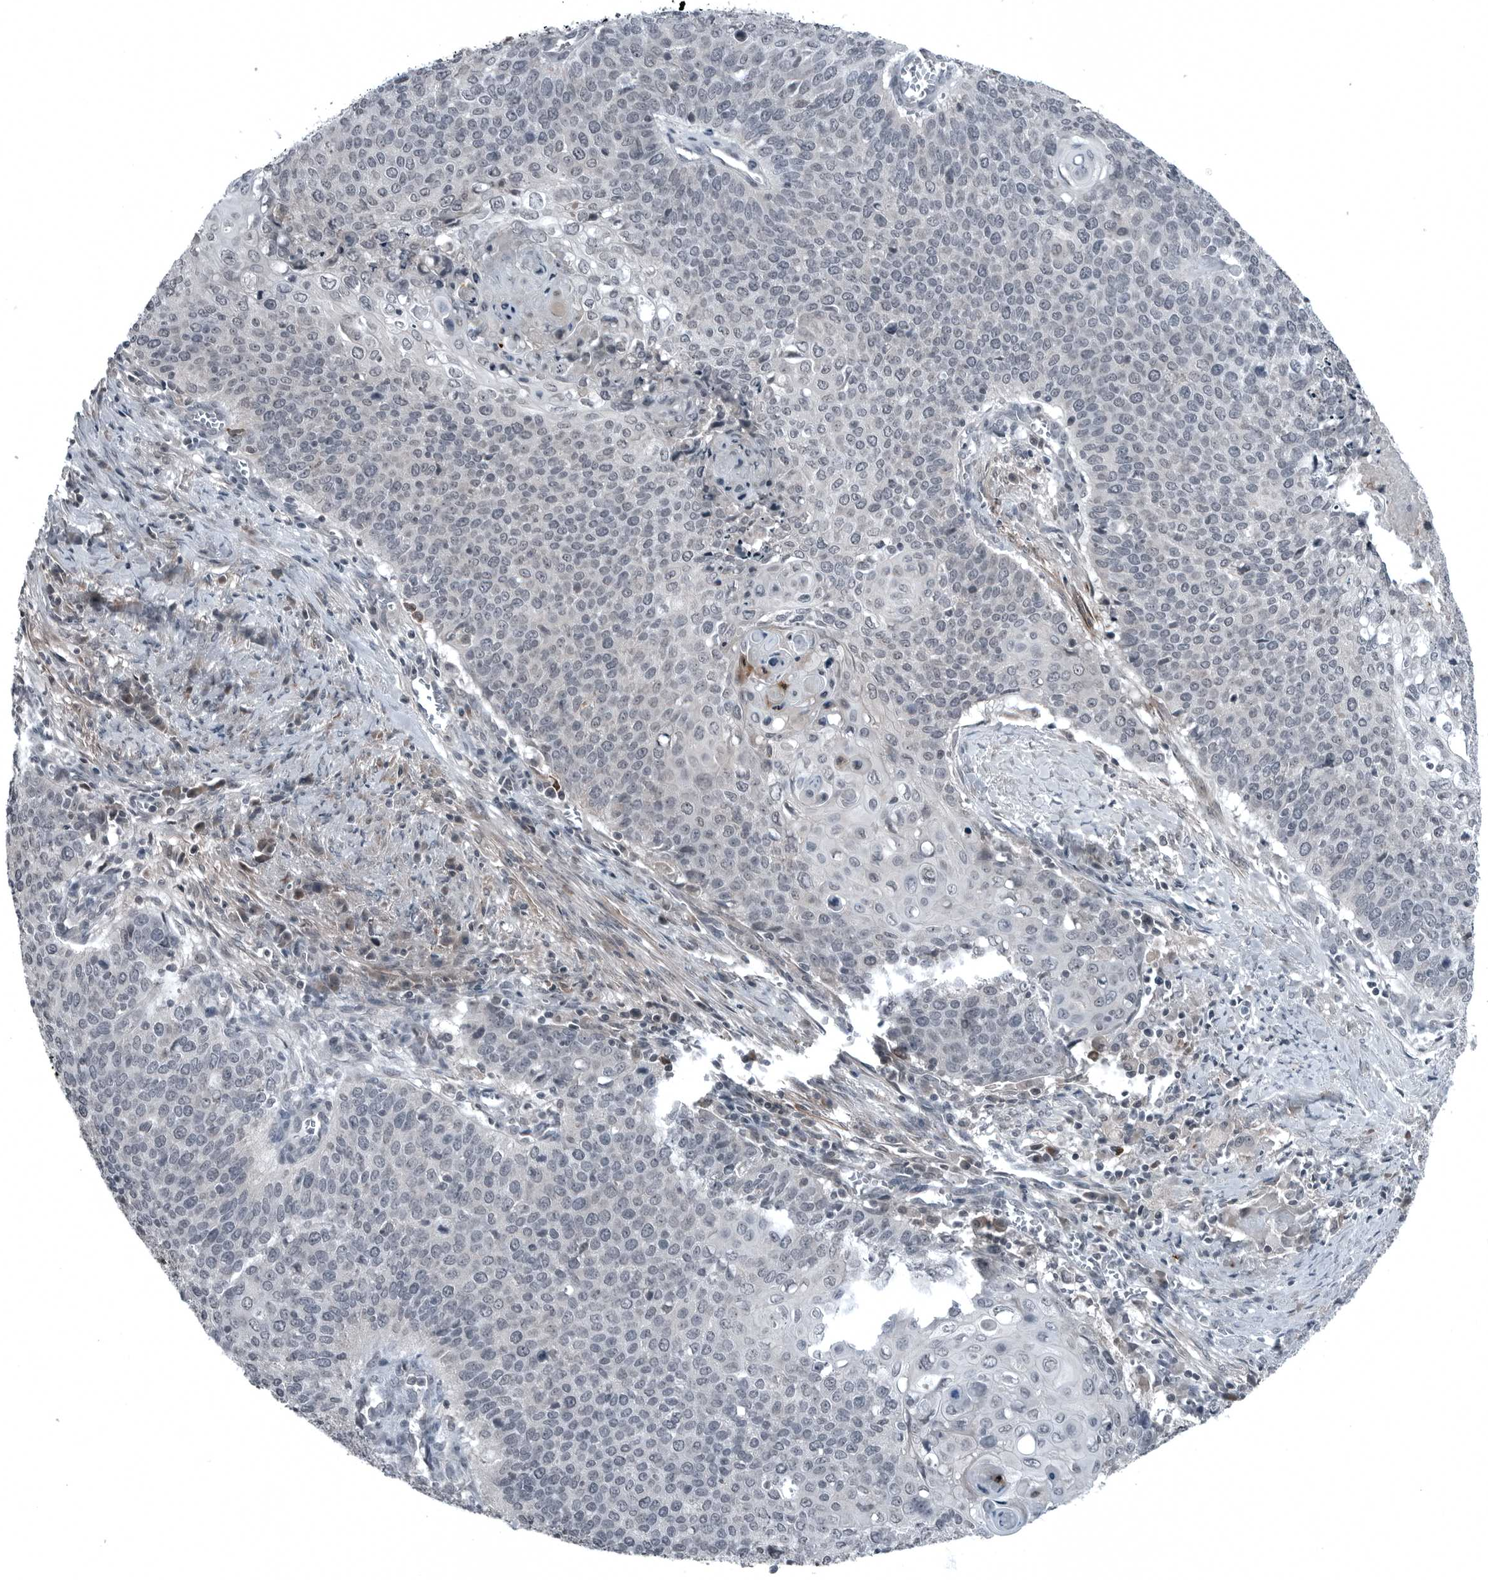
{"staining": {"intensity": "negative", "quantity": "none", "location": "none"}, "tissue": "cervical cancer", "cell_type": "Tumor cells", "image_type": "cancer", "snomed": [{"axis": "morphology", "description": "Squamous cell carcinoma, NOS"}, {"axis": "topography", "description": "Cervix"}], "caption": "Histopathology image shows no protein staining in tumor cells of cervical squamous cell carcinoma tissue. The staining is performed using DAB brown chromogen with nuclei counter-stained in using hematoxylin.", "gene": "GAK", "patient": {"sex": "female", "age": 39}}